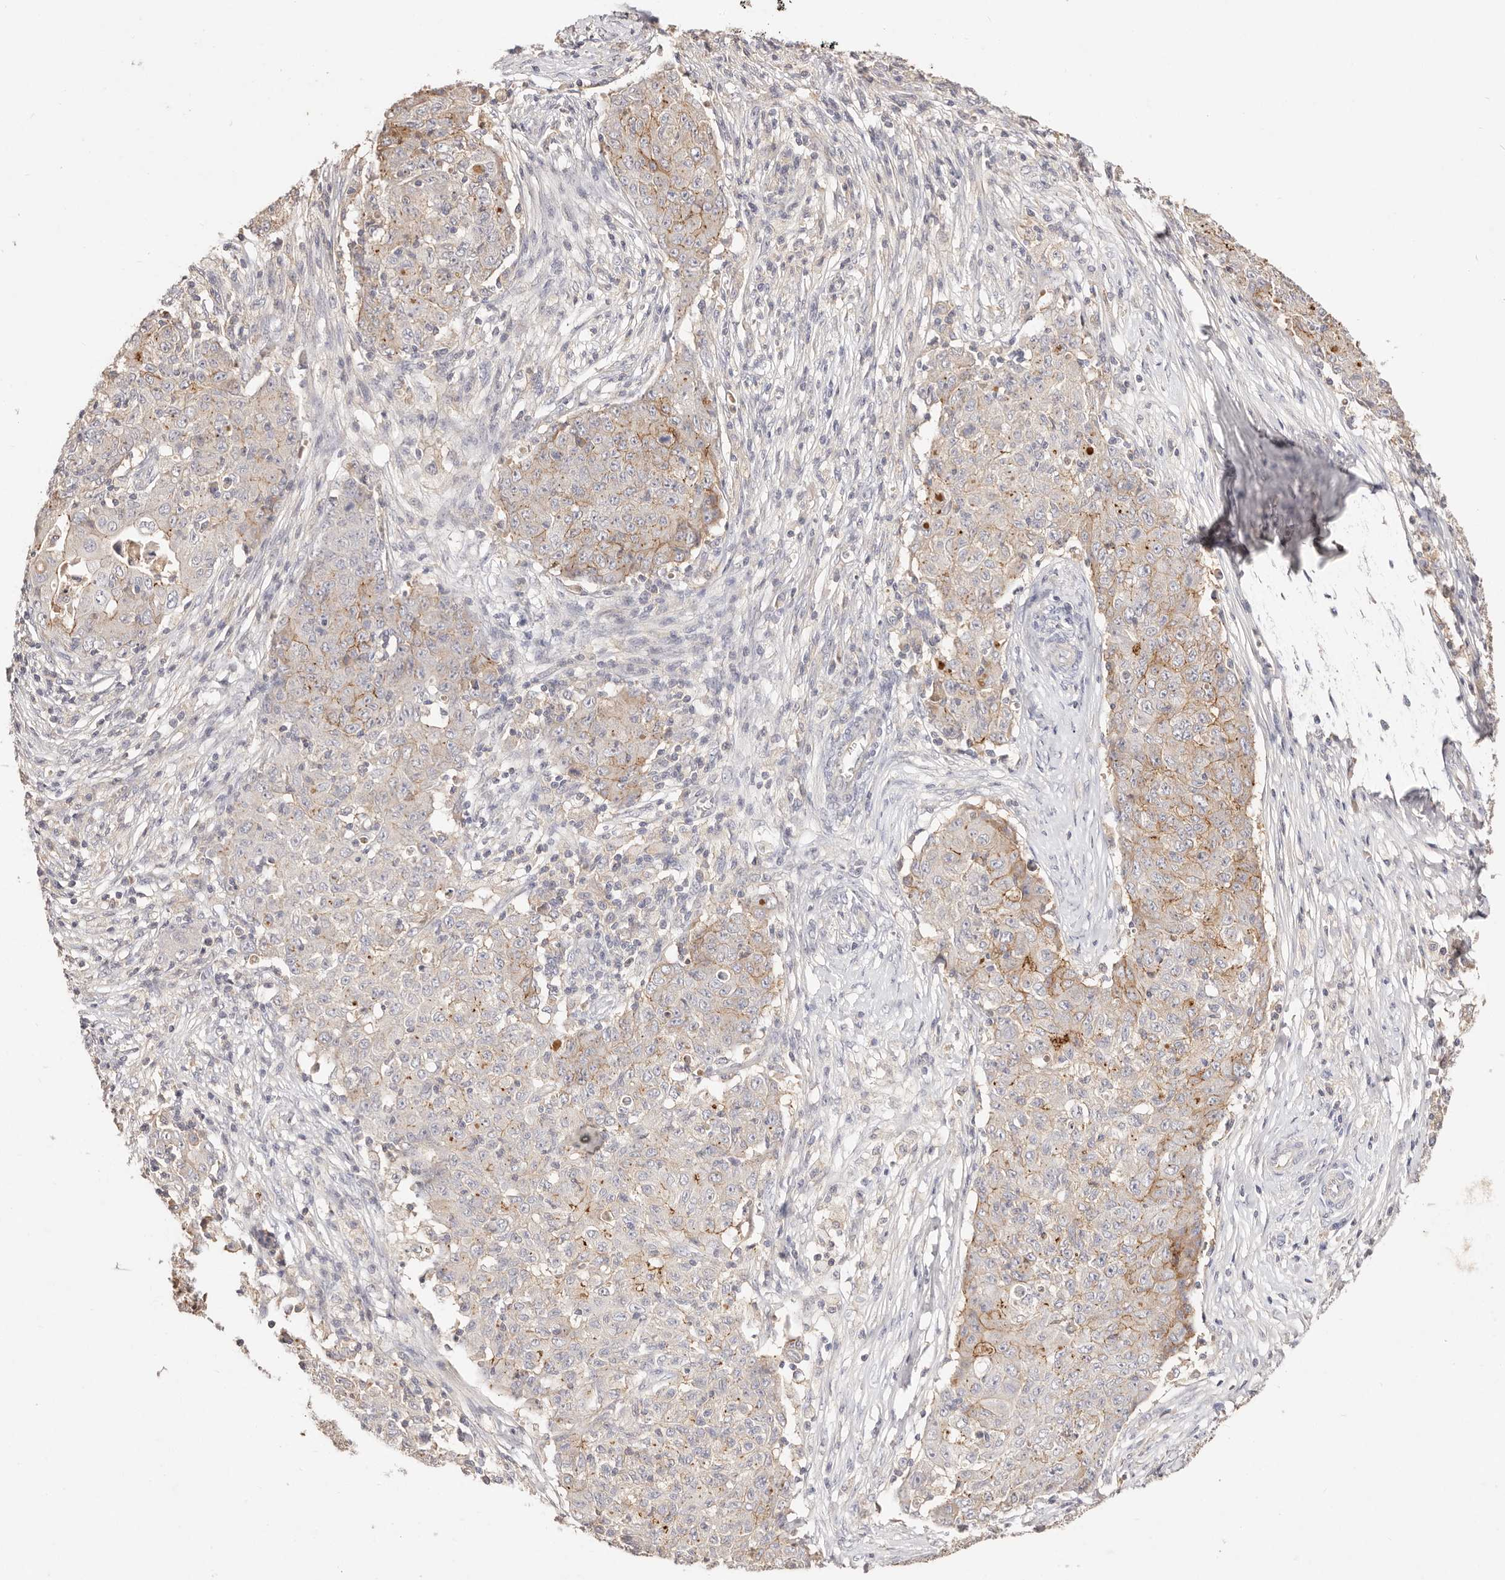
{"staining": {"intensity": "weak", "quantity": "<25%", "location": "cytoplasmic/membranous"}, "tissue": "ovarian cancer", "cell_type": "Tumor cells", "image_type": "cancer", "snomed": [{"axis": "morphology", "description": "Carcinoma, endometroid"}, {"axis": "topography", "description": "Ovary"}], "caption": "DAB (3,3'-diaminobenzidine) immunohistochemical staining of human ovarian cancer demonstrates no significant positivity in tumor cells. (Immunohistochemistry, brightfield microscopy, high magnification).", "gene": "CXADR", "patient": {"sex": "female", "age": 42}}